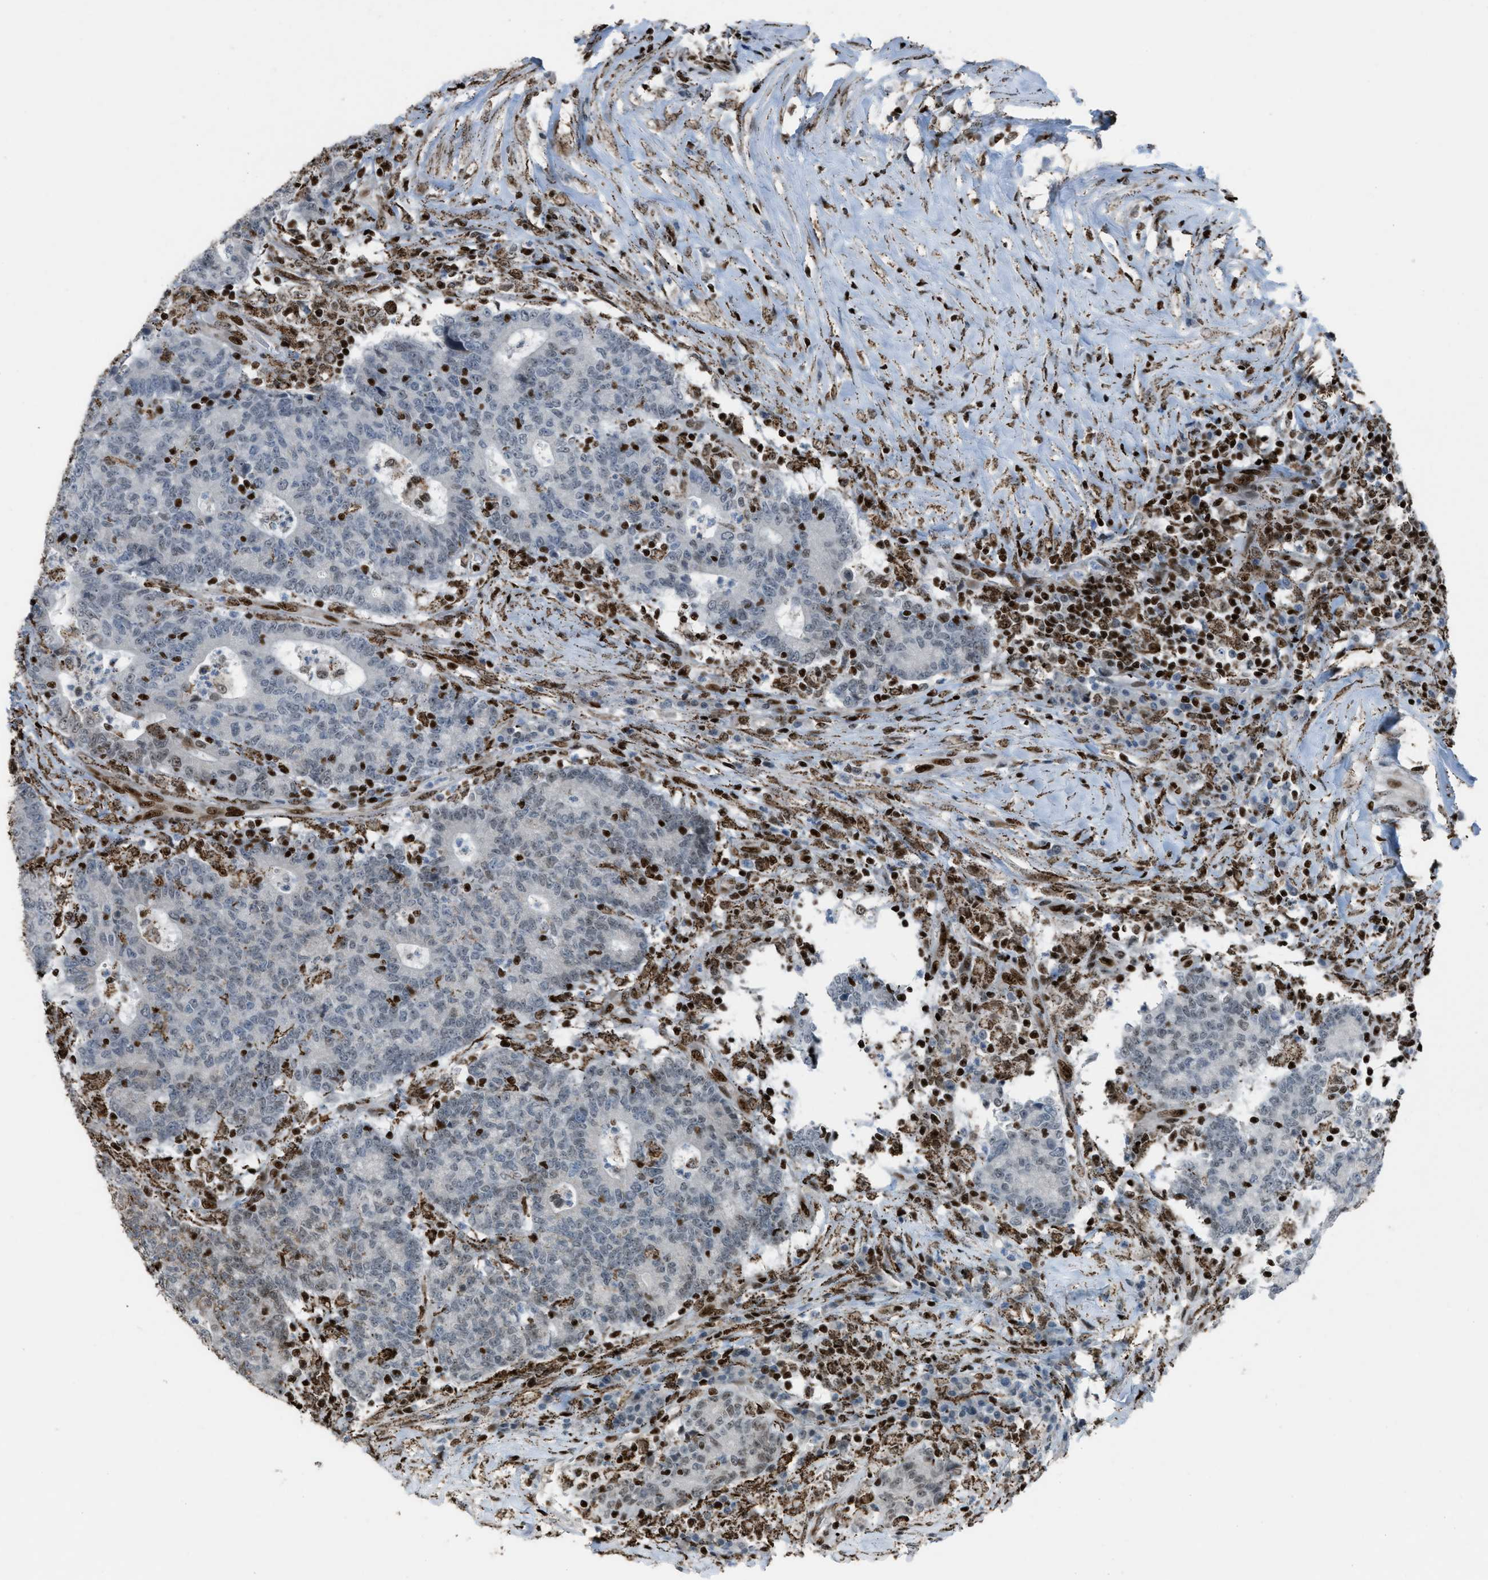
{"staining": {"intensity": "moderate", "quantity": "25%-75%", "location": "nuclear"}, "tissue": "colorectal cancer", "cell_type": "Tumor cells", "image_type": "cancer", "snomed": [{"axis": "morphology", "description": "Normal tissue, NOS"}, {"axis": "morphology", "description": "Adenocarcinoma, NOS"}, {"axis": "topography", "description": "Colon"}], "caption": "Brown immunohistochemical staining in human colorectal adenocarcinoma shows moderate nuclear staining in about 25%-75% of tumor cells. (Brightfield microscopy of DAB IHC at high magnification).", "gene": "SLFN5", "patient": {"sex": "female", "age": 75}}